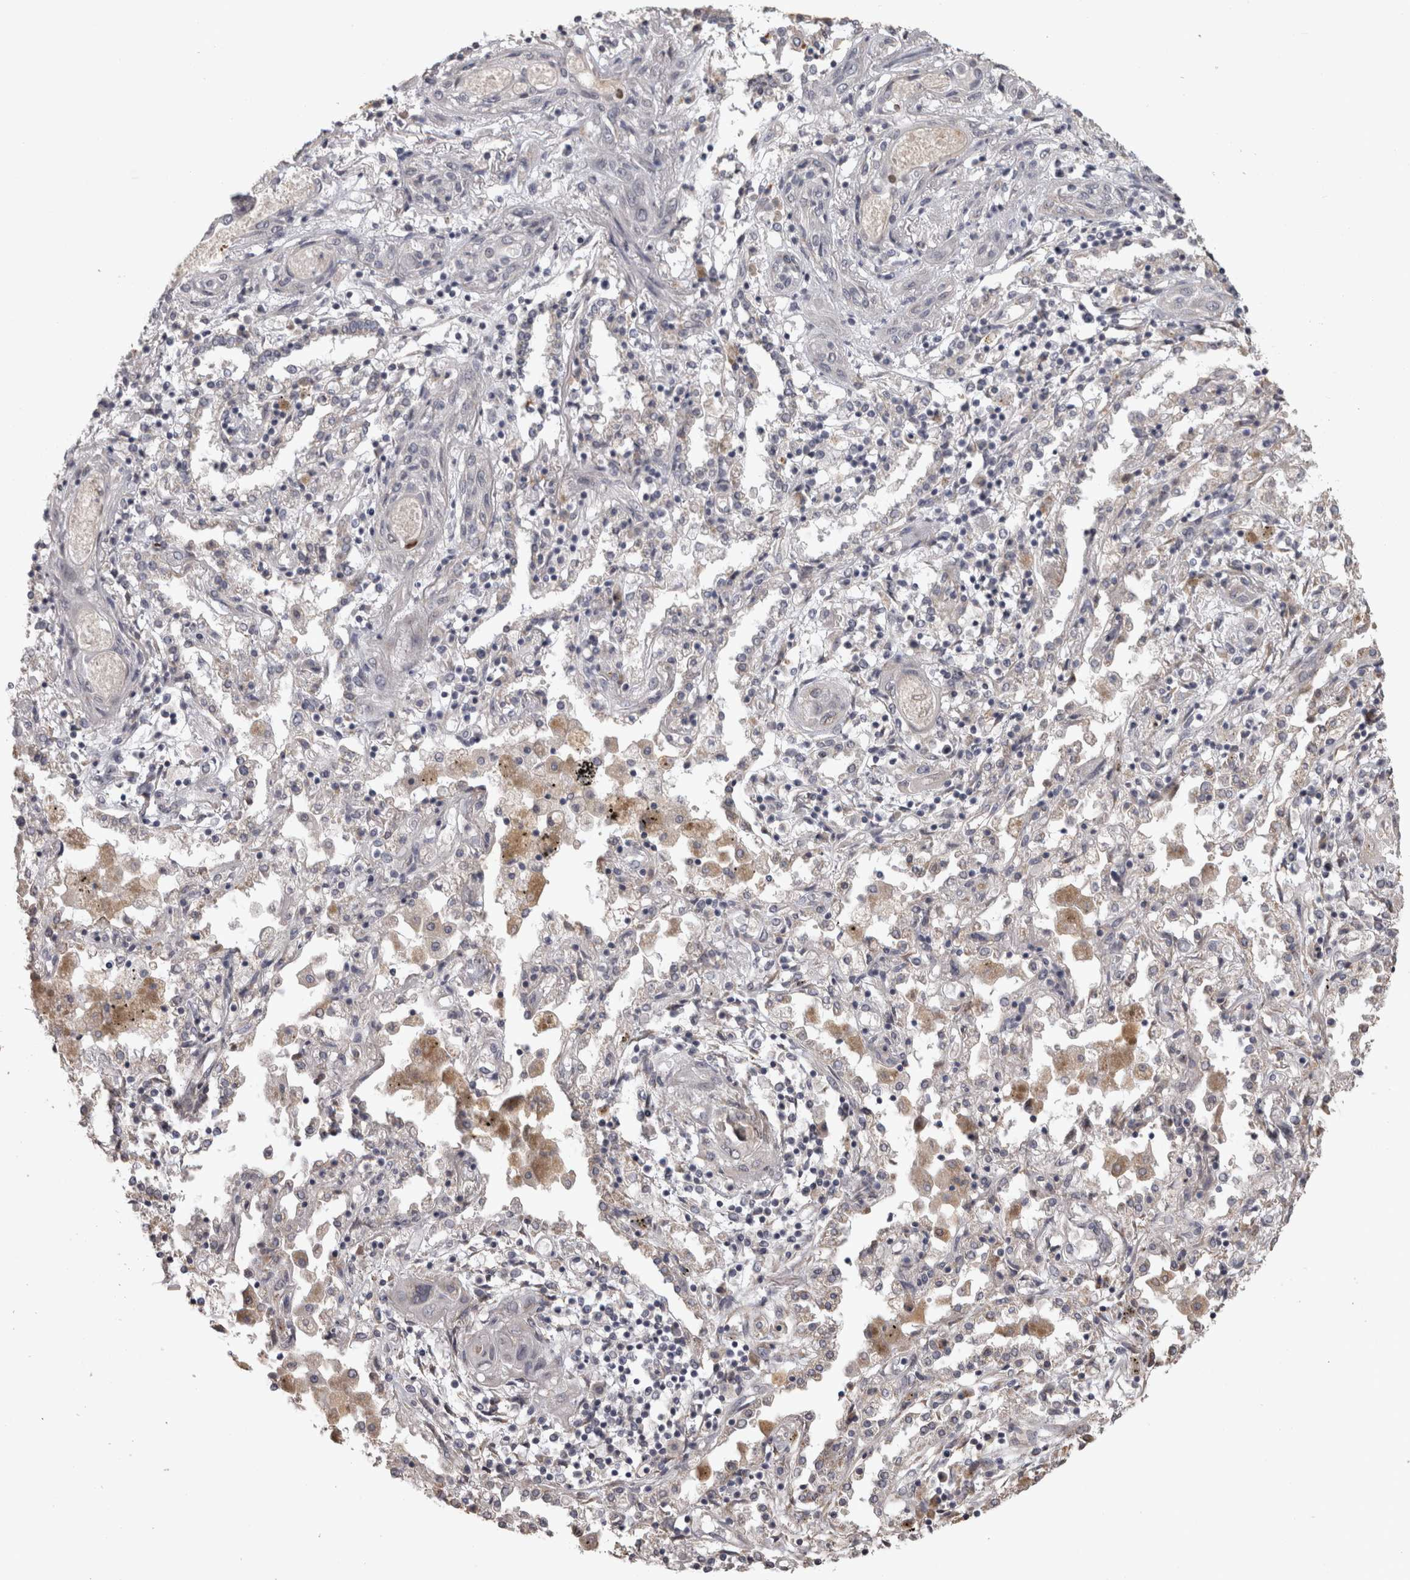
{"staining": {"intensity": "negative", "quantity": "none", "location": "none"}, "tissue": "lung cancer", "cell_type": "Tumor cells", "image_type": "cancer", "snomed": [{"axis": "morphology", "description": "Squamous cell carcinoma, NOS"}, {"axis": "topography", "description": "Lung"}], "caption": "This is an IHC micrograph of human lung squamous cell carcinoma. There is no staining in tumor cells.", "gene": "RAB29", "patient": {"sex": "female", "age": 47}}